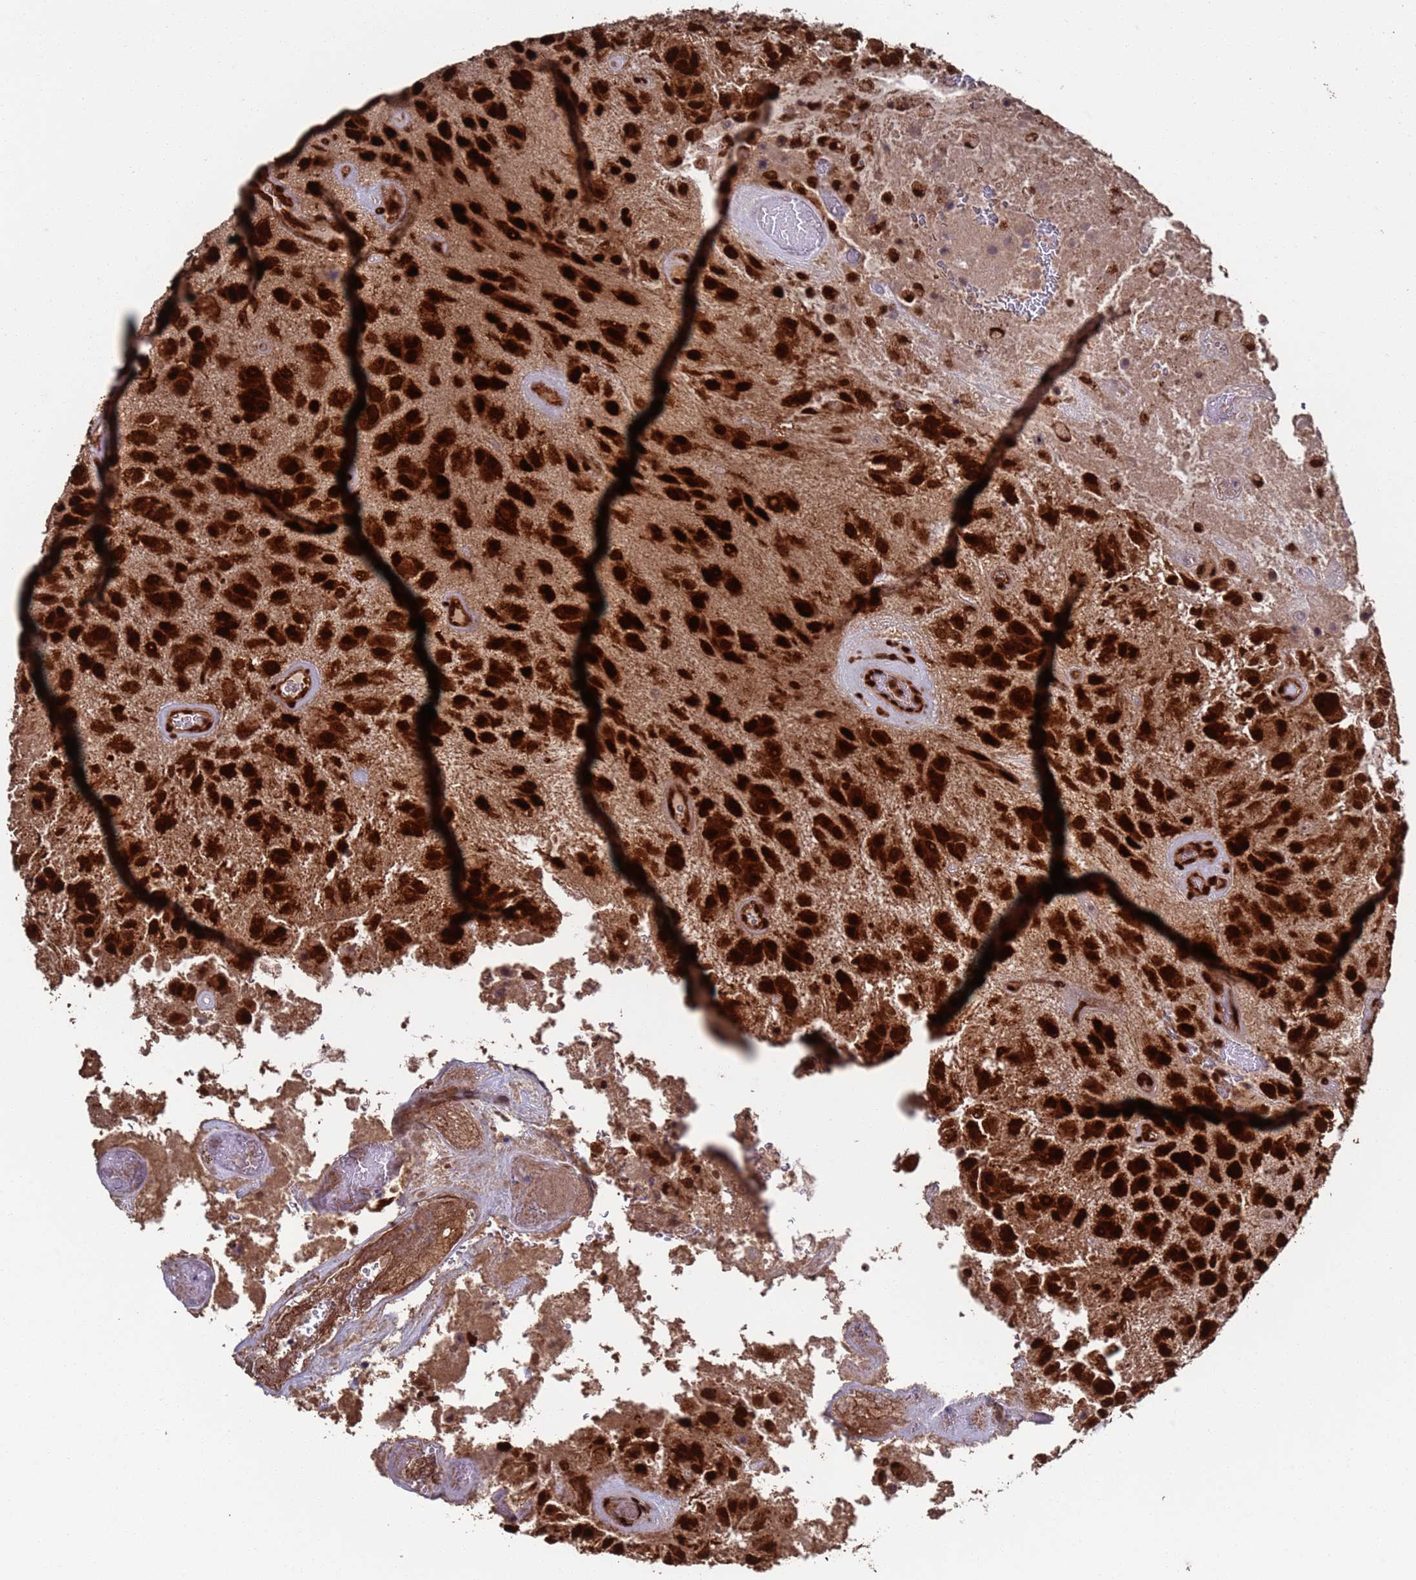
{"staining": {"intensity": "strong", "quantity": ">75%", "location": "cytoplasmic/membranous,nuclear"}, "tissue": "glioma", "cell_type": "Tumor cells", "image_type": "cancer", "snomed": [{"axis": "morphology", "description": "Glioma, malignant, Low grade"}, {"axis": "topography", "description": "Brain"}], "caption": "IHC of glioma shows high levels of strong cytoplasmic/membranous and nuclear expression in about >75% of tumor cells. (IHC, brightfield microscopy, high magnification).", "gene": "FUBP3", "patient": {"sex": "male", "age": 66}}